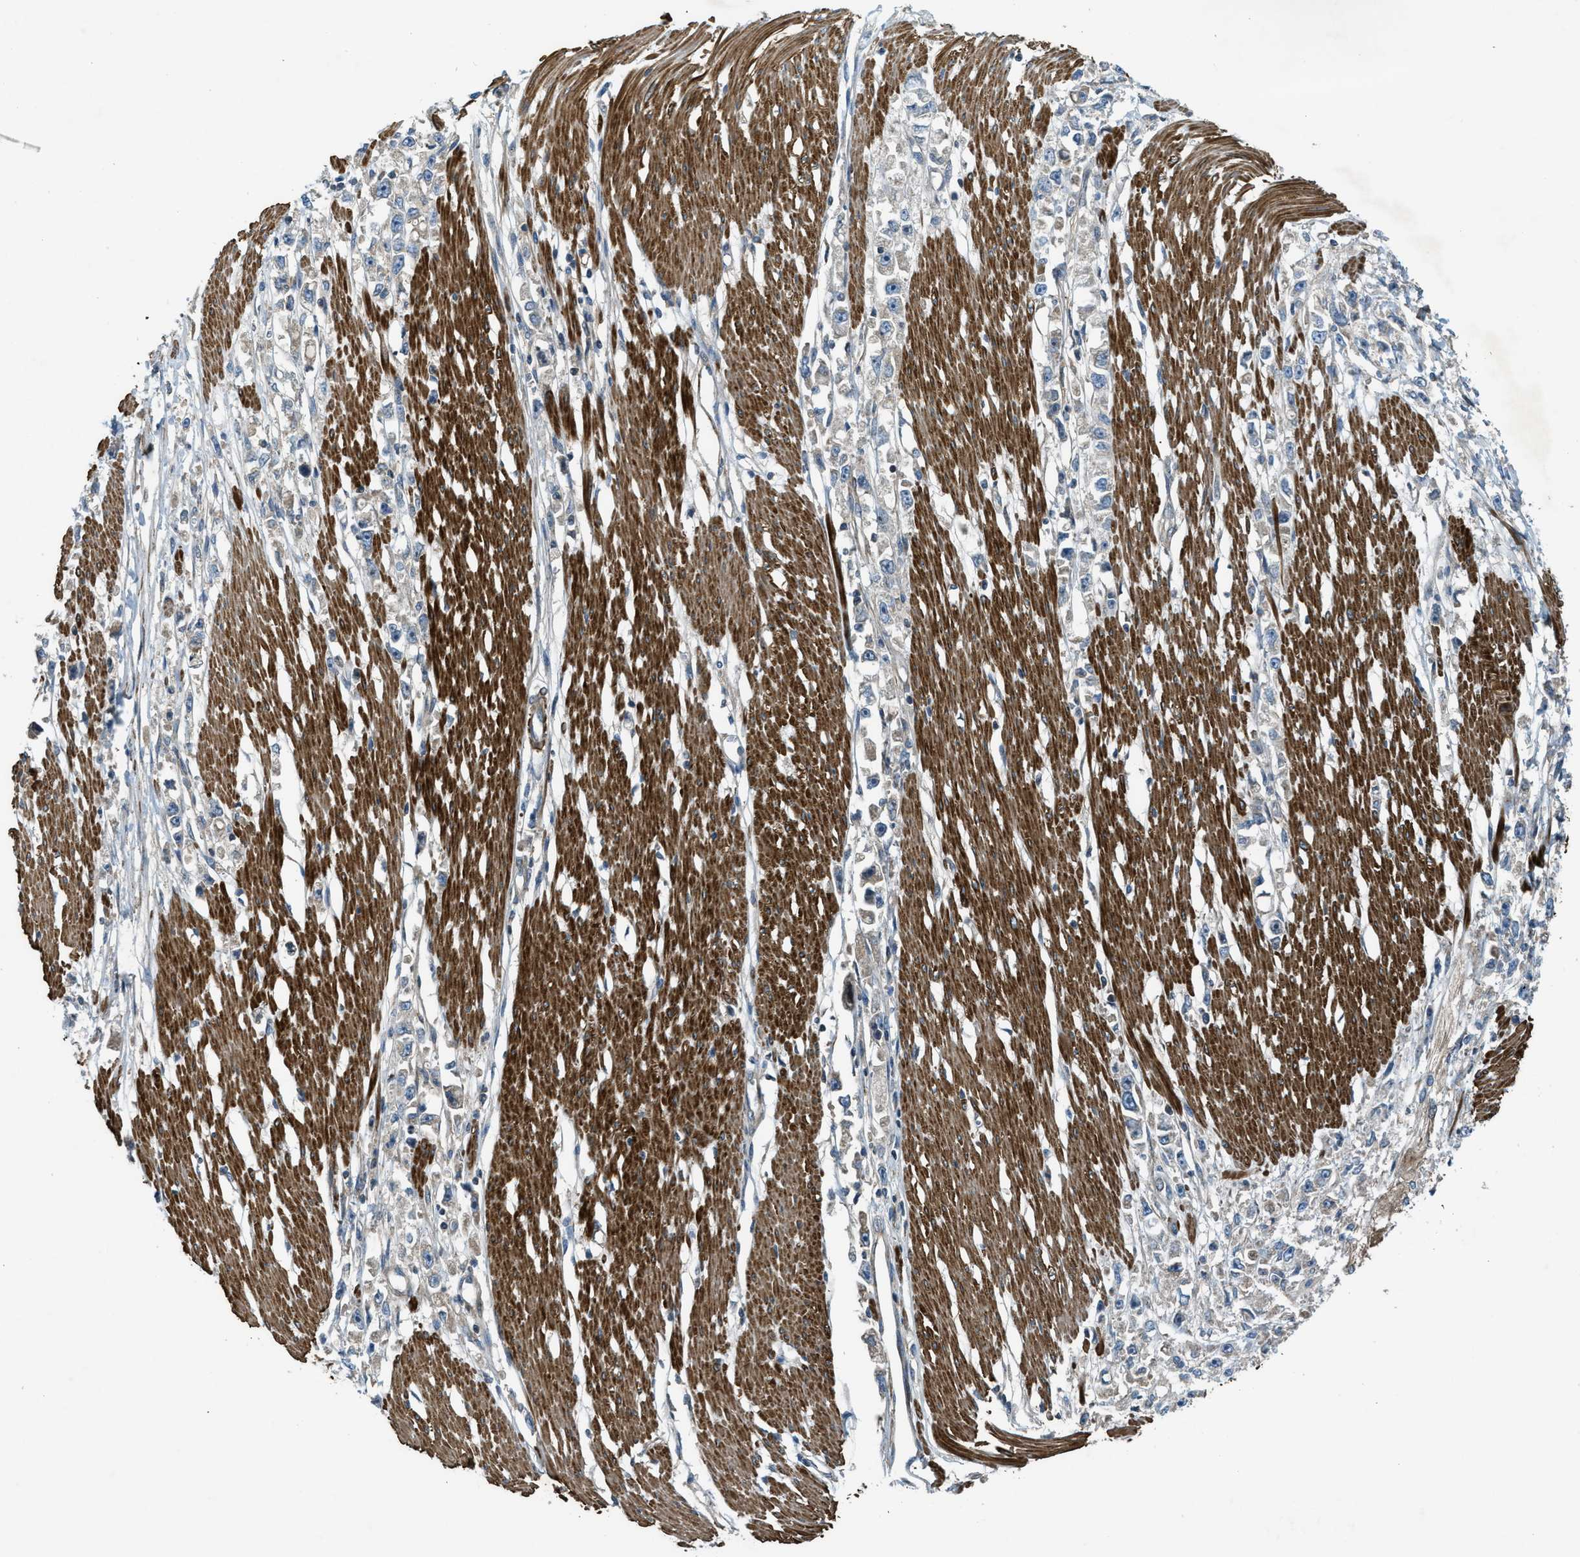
{"staining": {"intensity": "weak", "quantity": "<25%", "location": "cytoplasmic/membranous"}, "tissue": "stomach cancer", "cell_type": "Tumor cells", "image_type": "cancer", "snomed": [{"axis": "morphology", "description": "Adenocarcinoma, NOS"}, {"axis": "topography", "description": "Stomach"}], "caption": "Tumor cells are negative for brown protein staining in stomach adenocarcinoma.", "gene": "VEZT", "patient": {"sex": "female", "age": 59}}